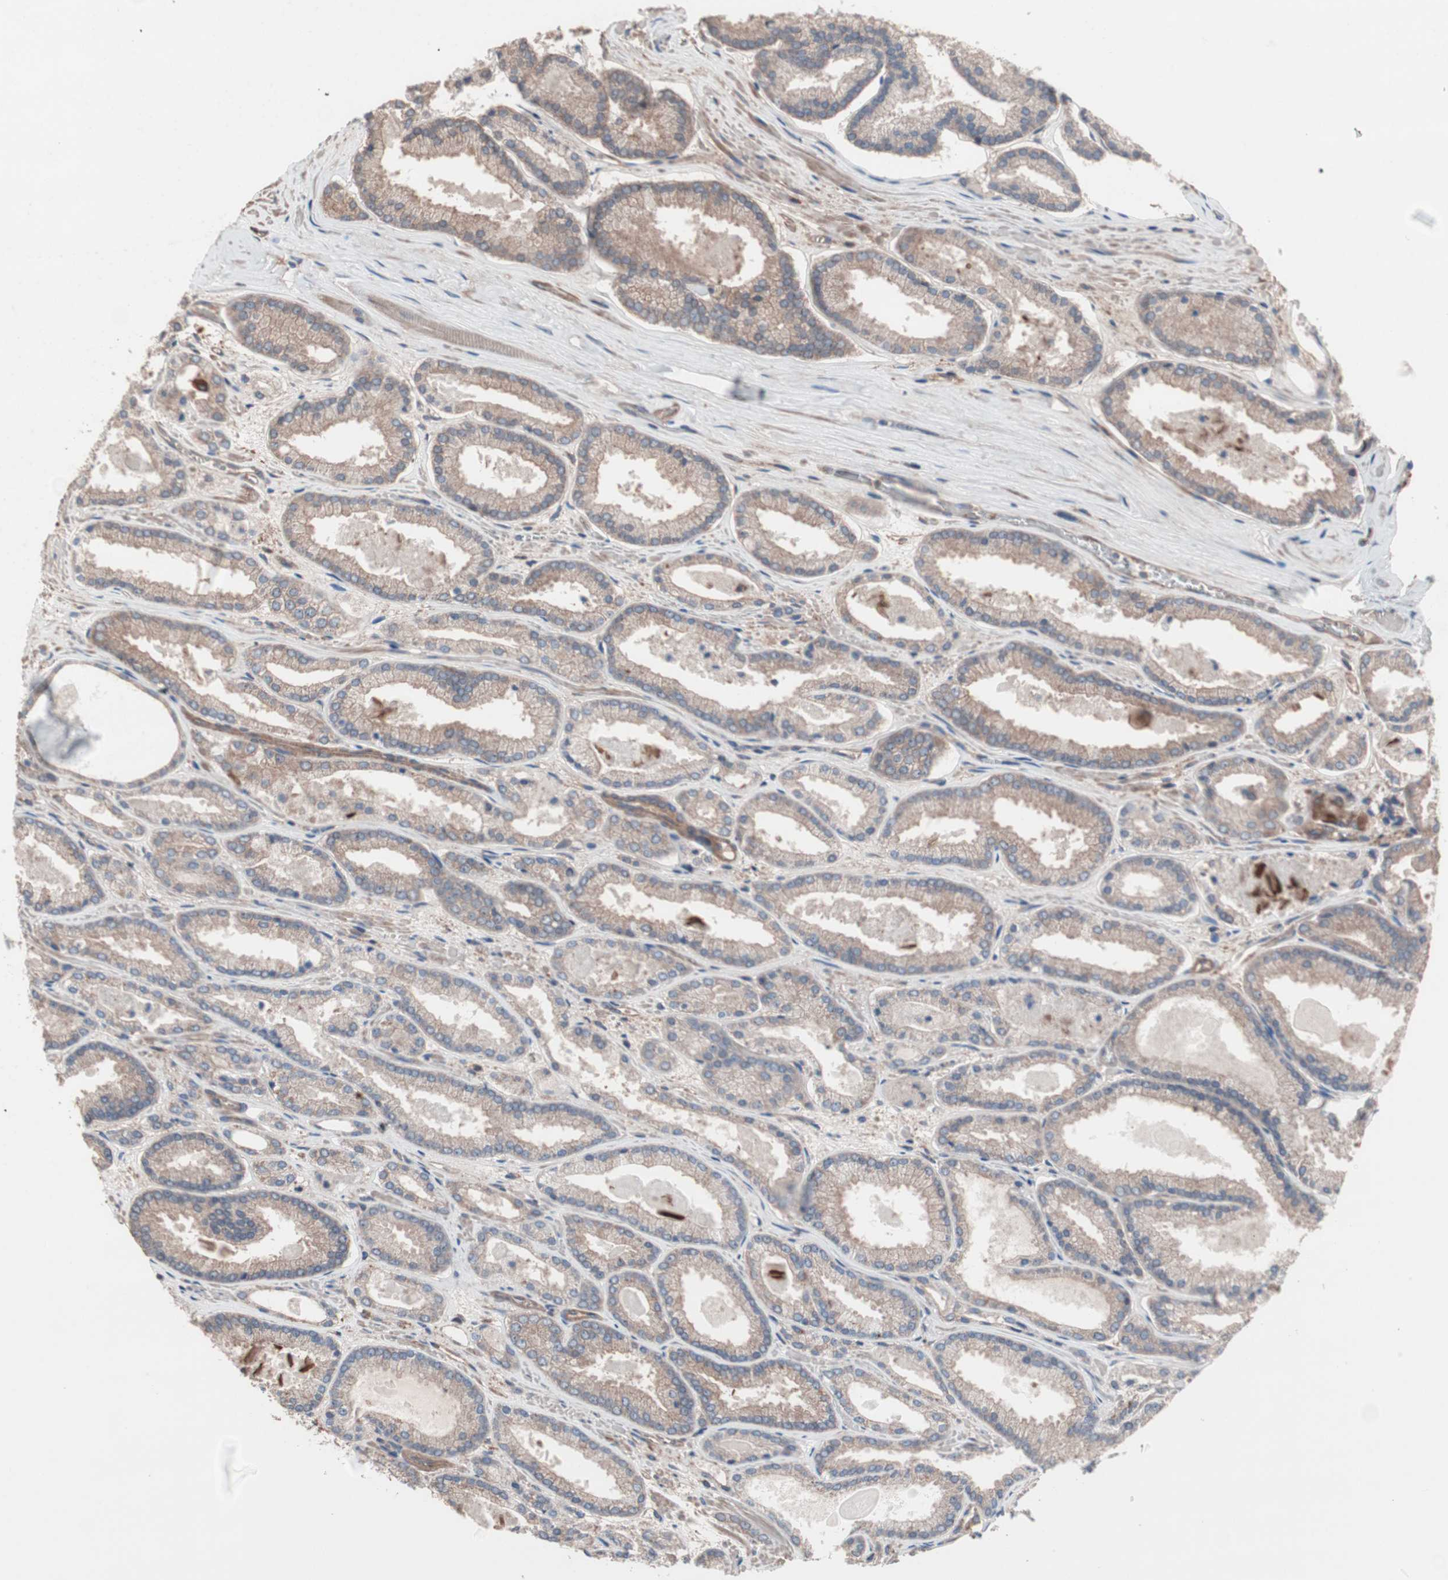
{"staining": {"intensity": "weak", "quantity": "25%-75%", "location": "cytoplasmic/membranous"}, "tissue": "prostate cancer", "cell_type": "Tumor cells", "image_type": "cancer", "snomed": [{"axis": "morphology", "description": "Adenocarcinoma, Low grade"}, {"axis": "topography", "description": "Prostate"}], "caption": "Low-grade adenocarcinoma (prostate) stained with a protein marker exhibits weak staining in tumor cells.", "gene": "ATG7", "patient": {"sex": "male", "age": 59}}